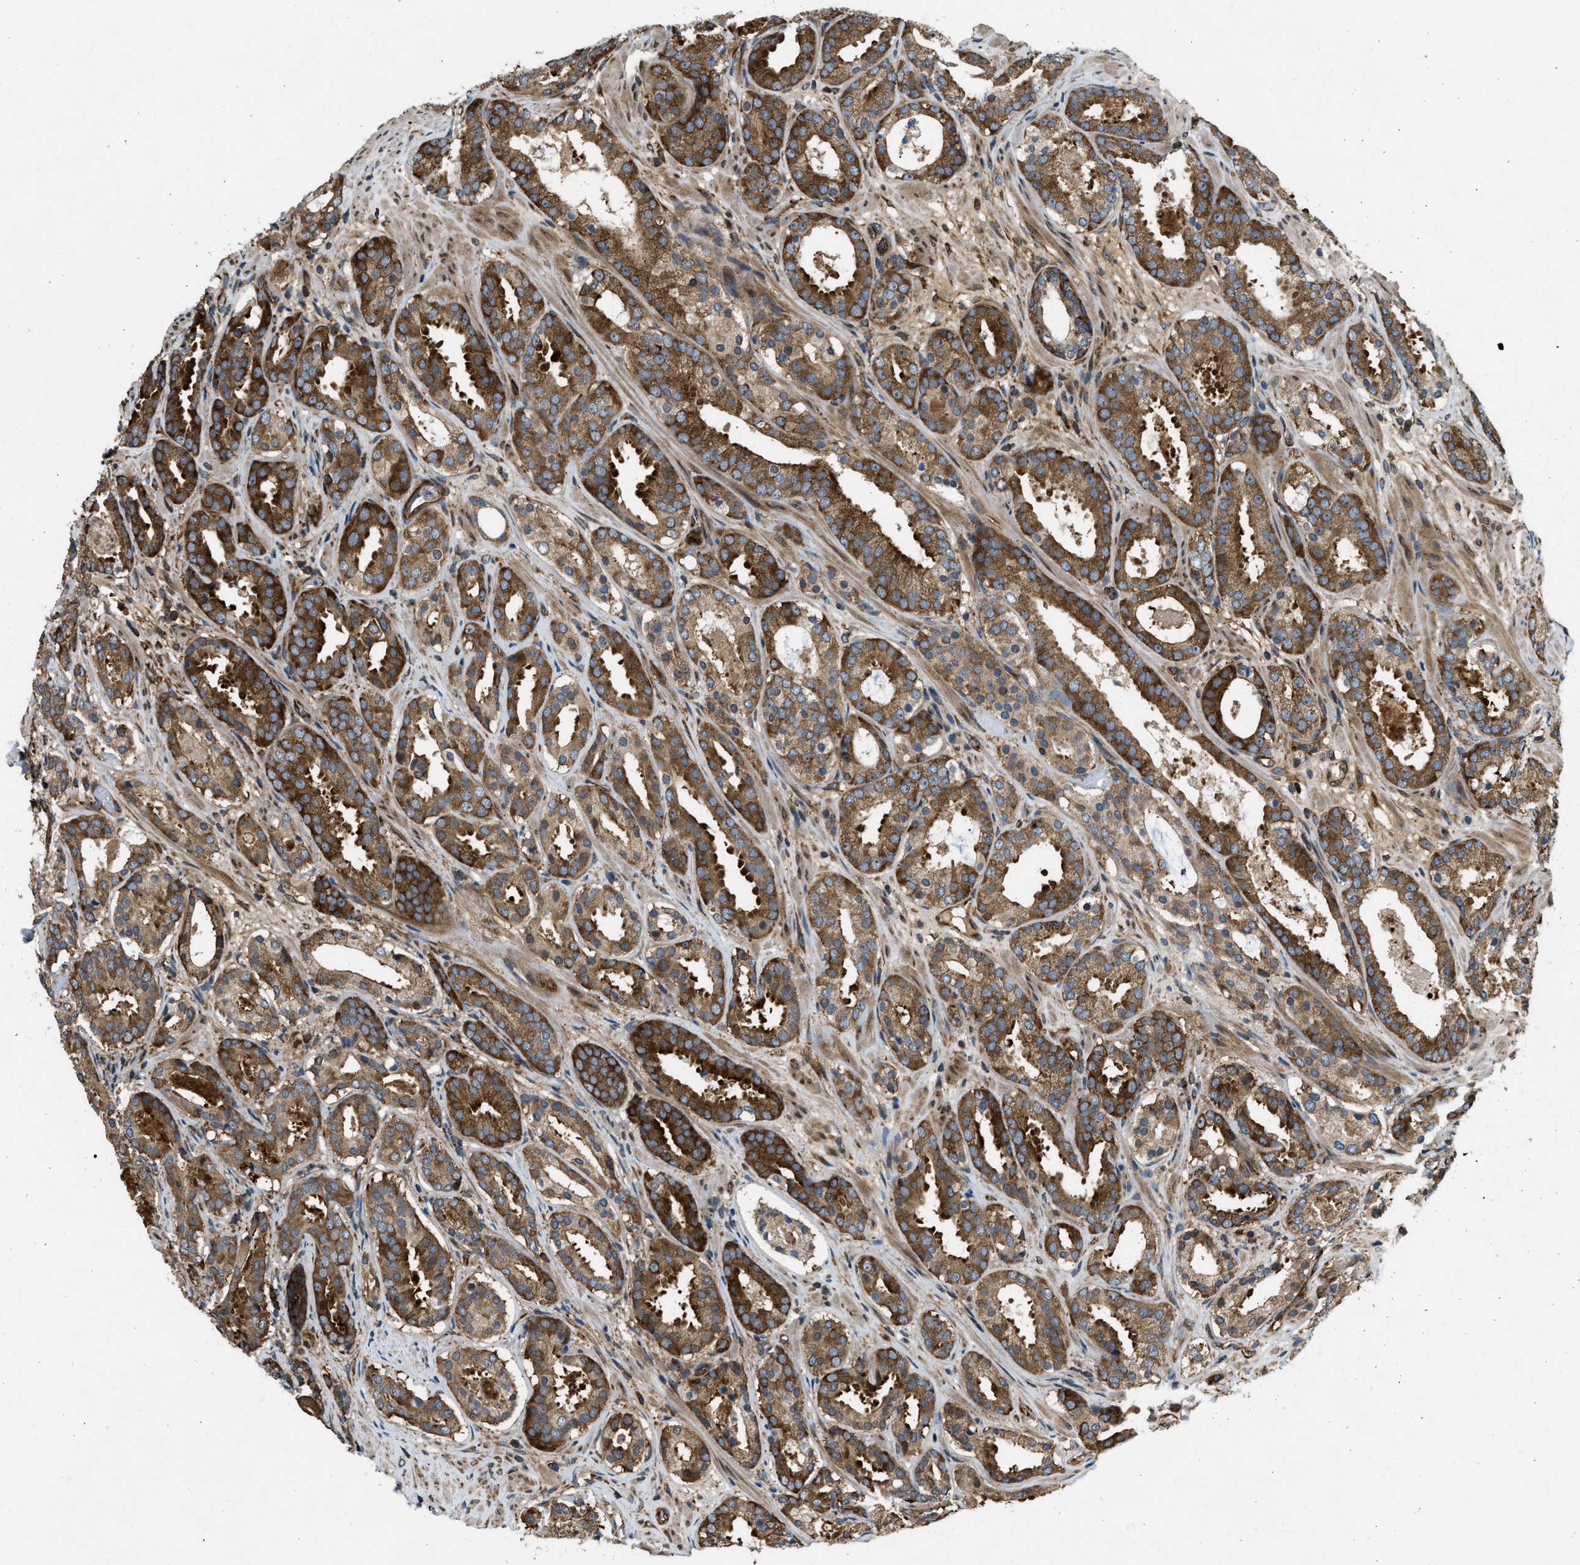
{"staining": {"intensity": "strong", "quantity": ">75%", "location": "cytoplasmic/membranous"}, "tissue": "prostate cancer", "cell_type": "Tumor cells", "image_type": "cancer", "snomed": [{"axis": "morphology", "description": "Adenocarcinoma, Low grade"}, {"axis": "topography", "description": "Prostate"}], "caption": "There is high levels of strong cytoplasmic/membranous staining in tumor cells of prostate cancer (low-grade adenocarcinoma), as demonstrated by immunohistochemical staining (brown color).", "gene": "RASGRF2", "patient": {"sex": "male", "age": 69}}